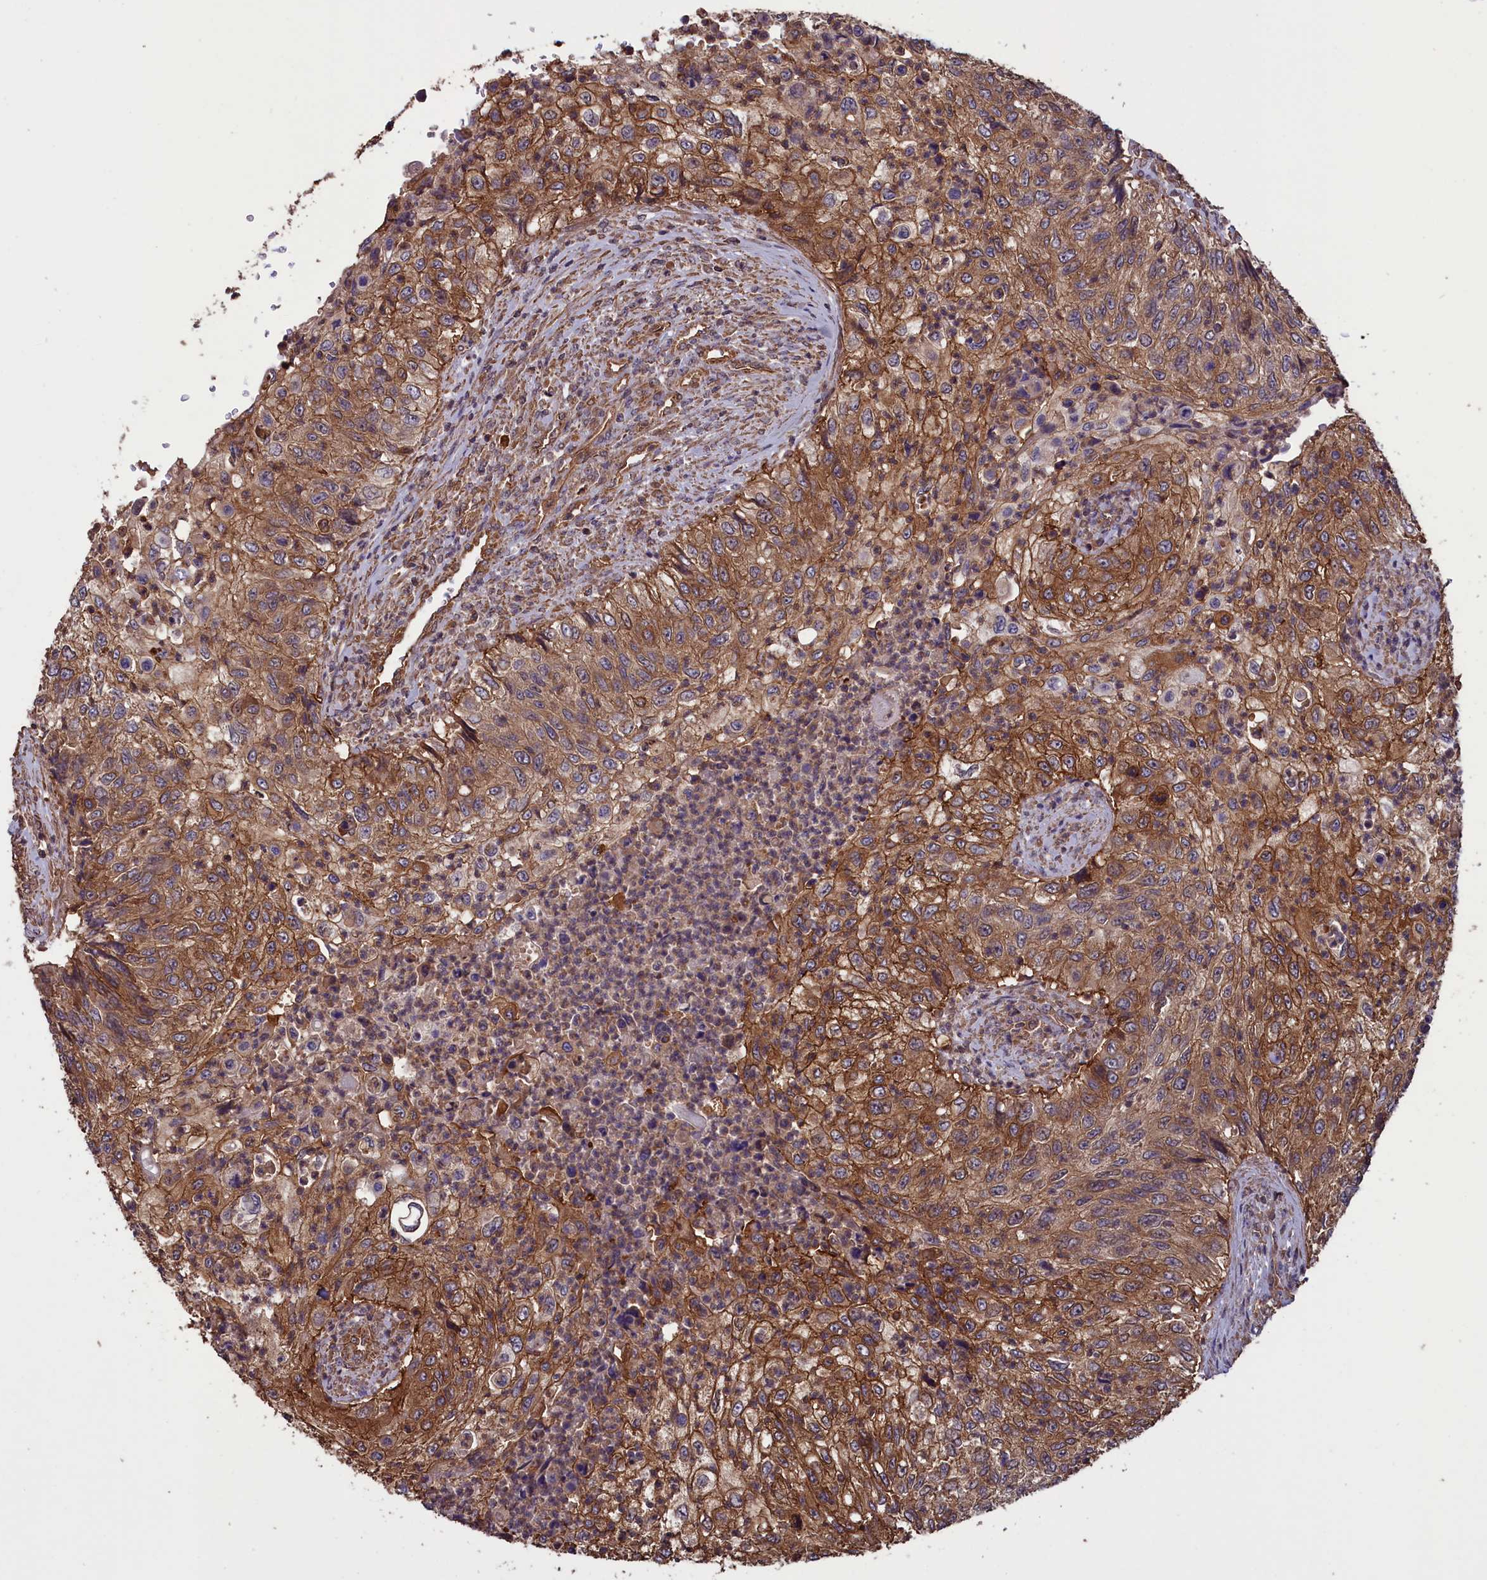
{"staining": {"intensity": "moderate", "quantity": ">75%", "location": "cytoplasmic/membranous"}, "tissue": "urothelial cancer", "cell_type": "Tumor cells", "image_type": "cancer", "snomed": [{"axis": "morphology", "description": "Urothelial carcinoma, High grade"}, {"axis": "topography", "description": "Urinary bladder"}], "caption": "Protein expression analysis of high-grade urothelial carcinoma displays moderate cytoplasmic/membranous expression in about >75% of tumor cells.", "gene": "DAPK3", "patient": {"sex": "female", "age": 60}}